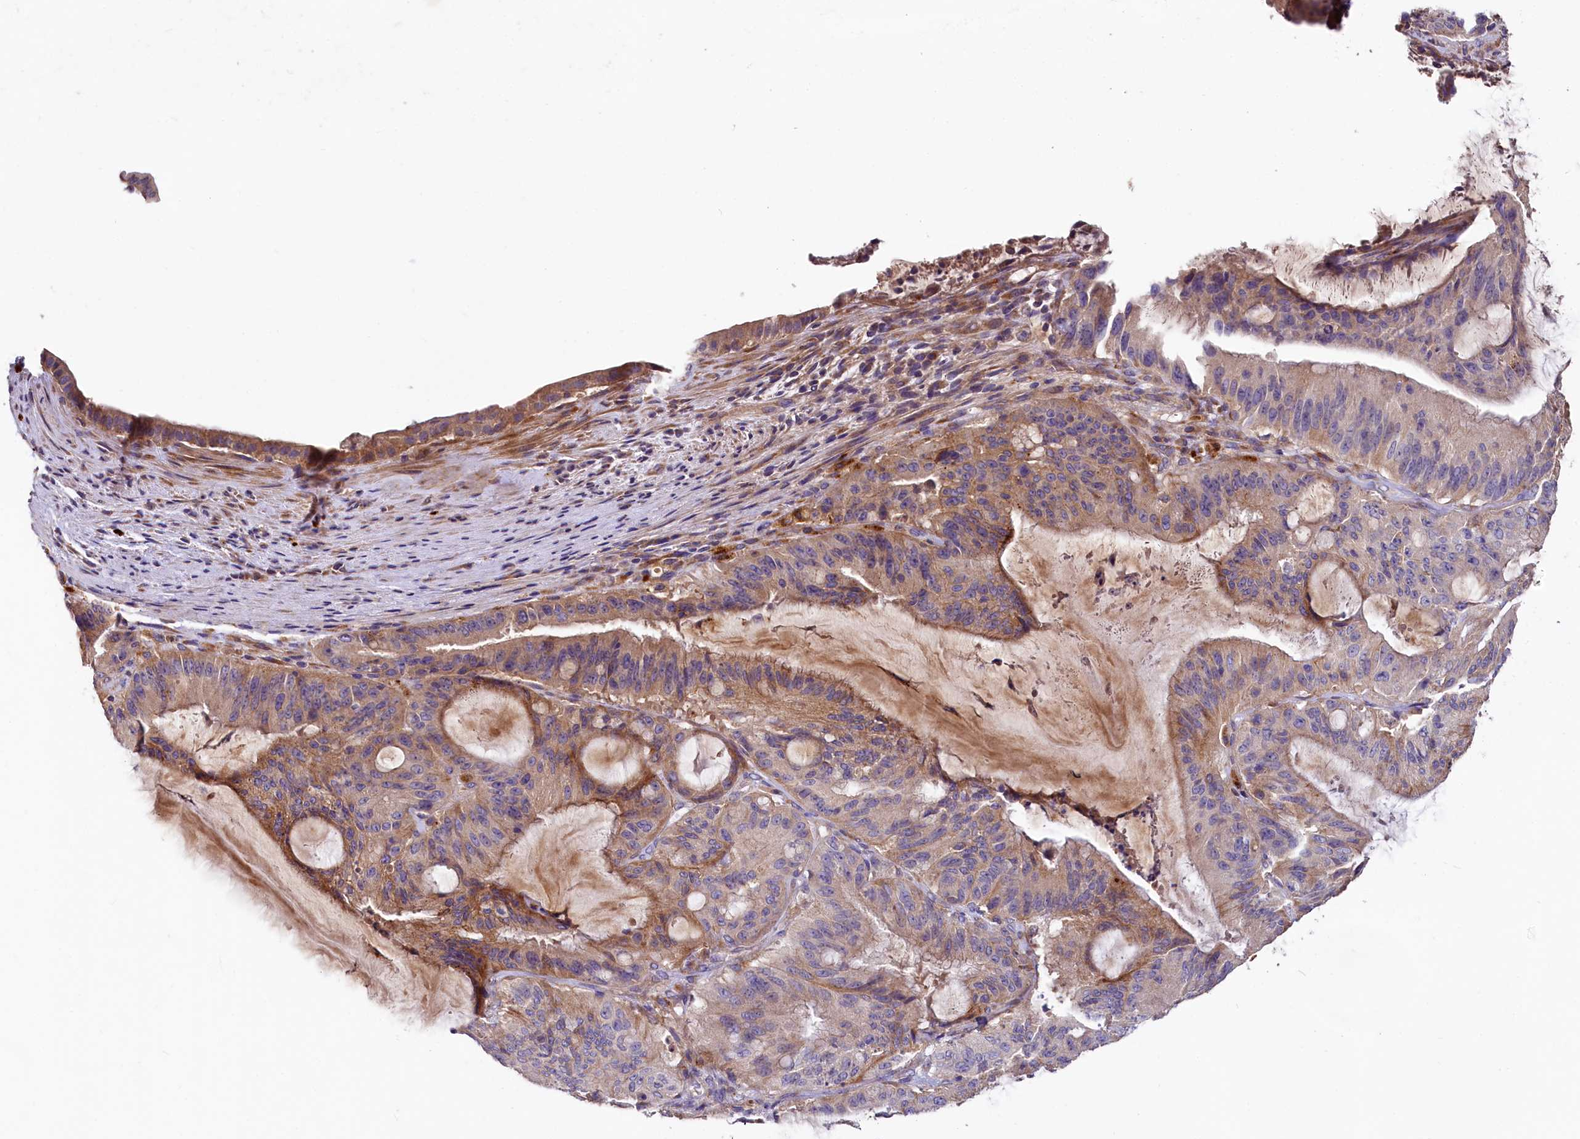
{"staining": {"intensity": "moderate", "quantity": ">75%", "location": "cytoplasmic/membranous"}, "tissue": "liver cancer", "cell_type": "Tumor cells", "image_type": "cancer", "snomed": [{"axis": "morphology", "description": "Normal tissue, NOS"}, {"axis": "morphology", "description": "Cholangiocarcinoma"}, {"axis": "topography", "description": "Liver"}, {"axis": "topography", "description": "Peripheral nerve tissue"}], "caption": "Liver cancer was stained to show a protein in brown. There is medium levels of moderate cytoplasmic/membranous staining in approximately >75% of tumor cells.", "gene": "SPRYD3", "patient": {"sex": "female", "age": 73}}